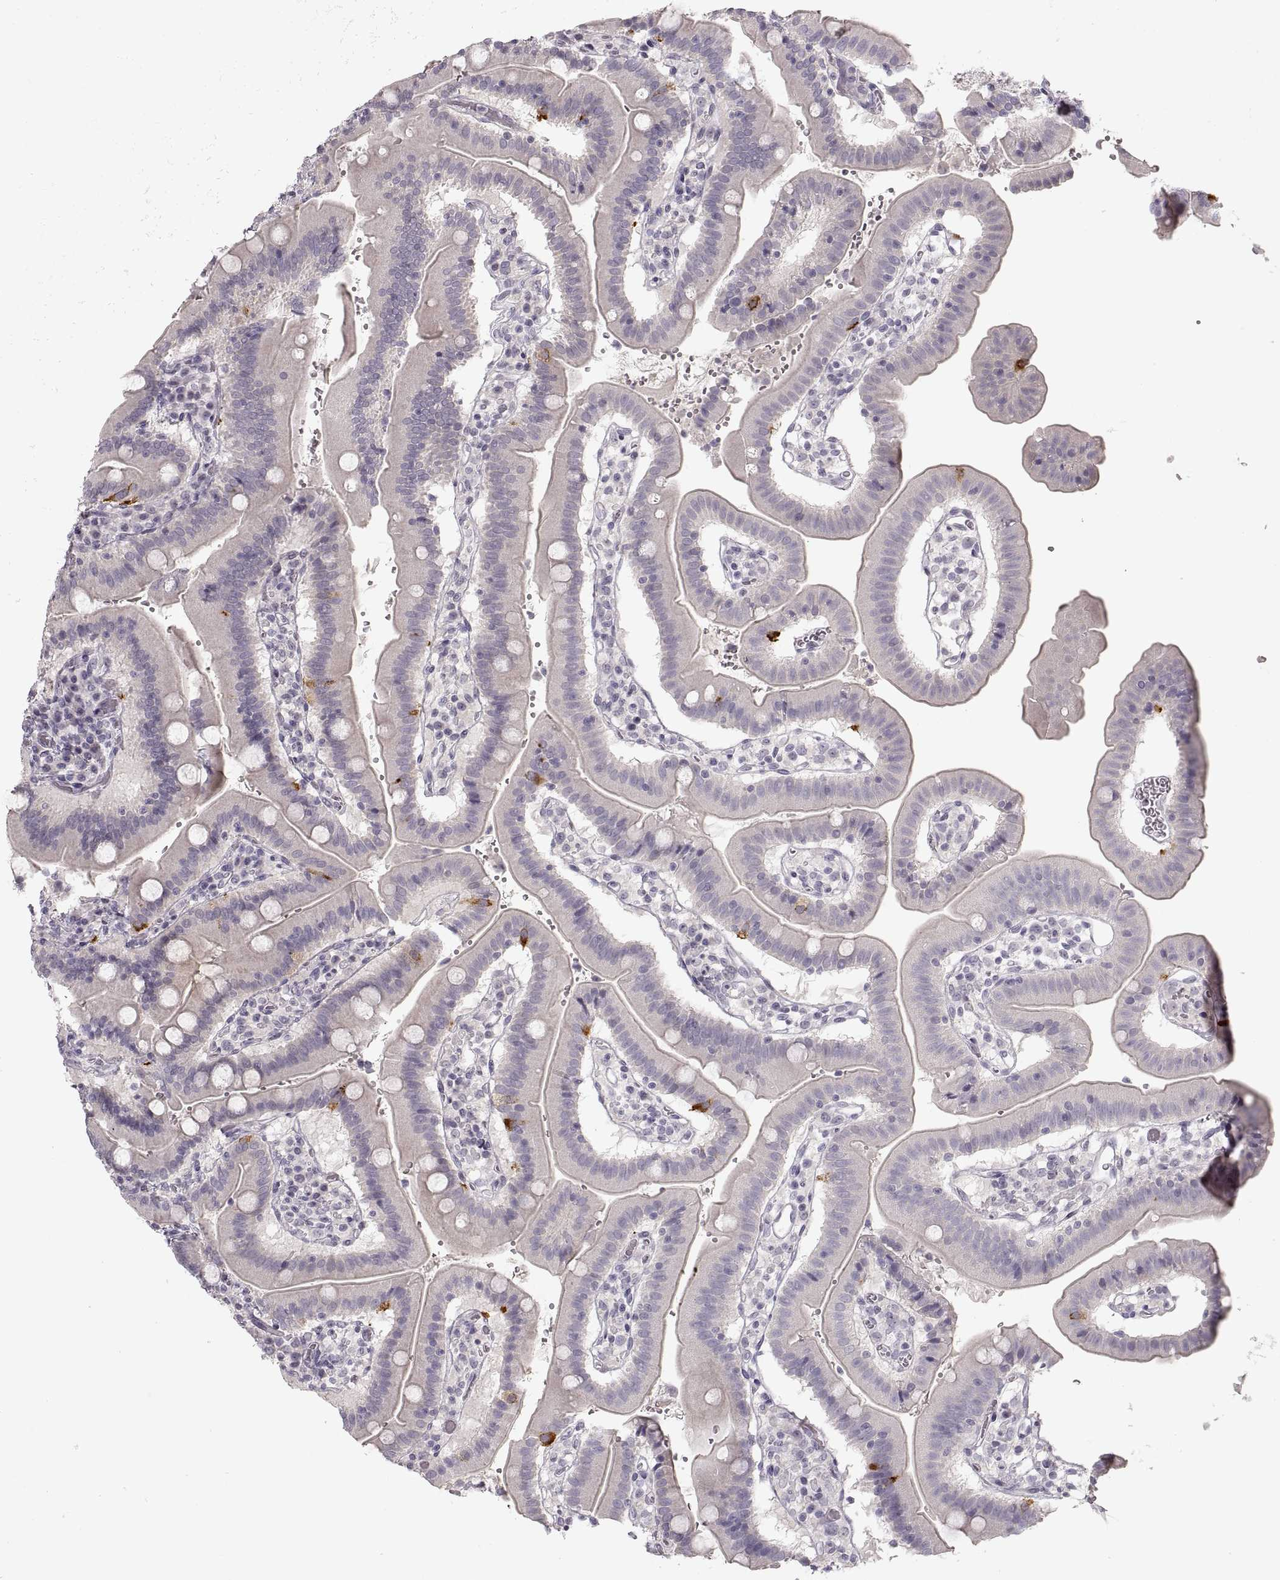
{"staining": {"intensity": "strong", "quantity": "<25%", "location": "cytoplasmic/membranous"}, "tissue": "duodenum", "cell_type": "Glandular cells", "image_type": "normal", "snomed": [{"axis": "morphology", "description": "Normal tissue, NOS"}, {"axis": "topography", "description": "Duodenum"}], "caption": "Immunohistochemistry image of benign duodenum: human duodenum stained using IHC reveals medium levels of strong protein expression localized specifically in the cytoplasmic/membranous of glandular cells, appearing as a cytoplasmic/membranous brown color.", "gene": "PCSK2", "patient": {"sex": "female", "age": 62}}